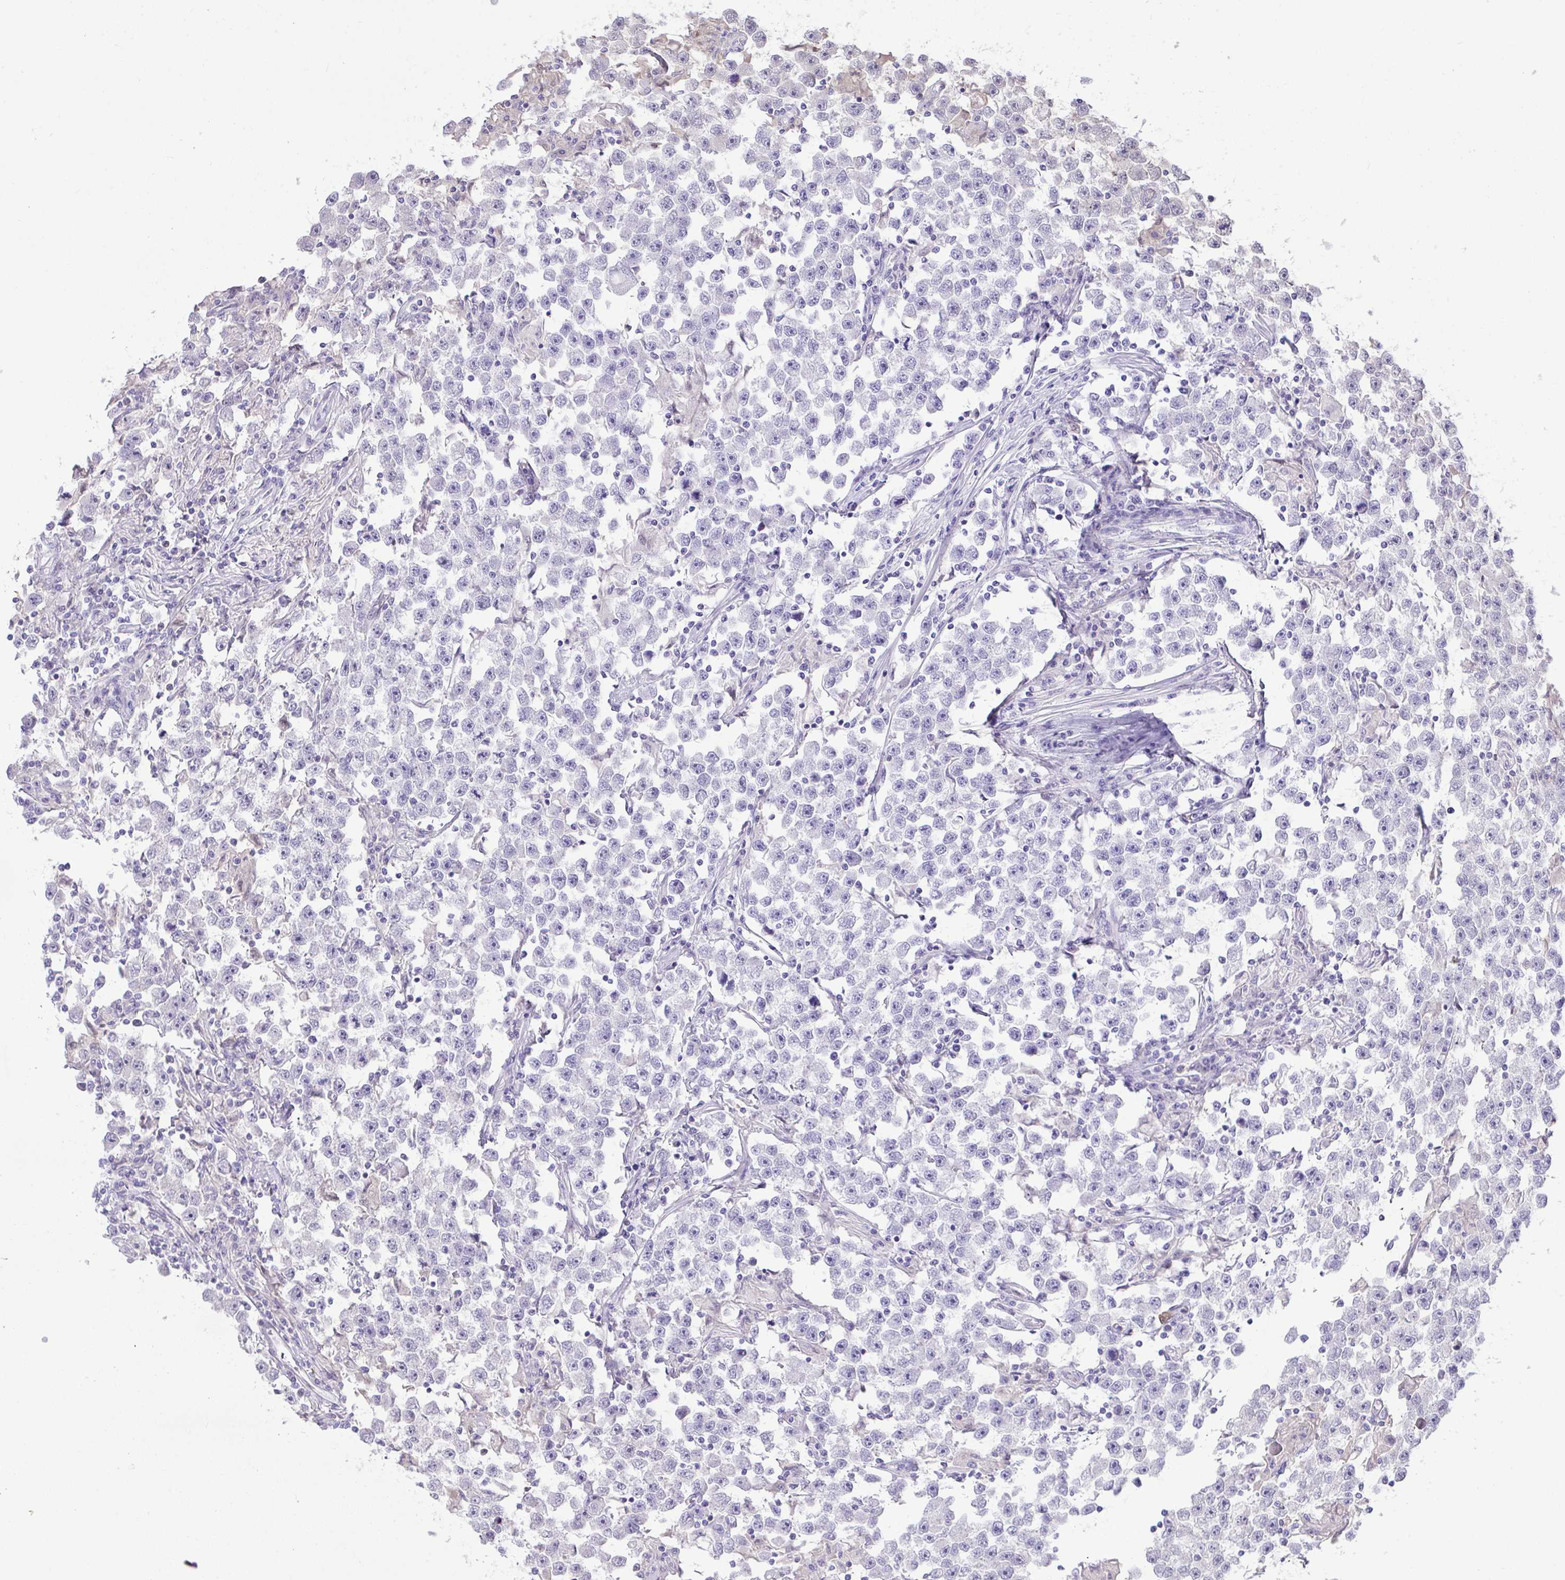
{"staining": {"intensity": "negative", "quantity": "none", "location": "none"}, "tissue": "testis cancer", "cell_type": "Tumor cells", "image_type": "cancer", "snomed": [{"axis": "morphology", "description": "Seminoma, NOS"}, {"axis": "topography", "description": "Testis"}], "caption": "Immunohistochemical staining of seminoma (testis) shows no significant positivity in tumor cells.", "gene": "ZNF485", "patient": {"sex": "male", "age": 33}}